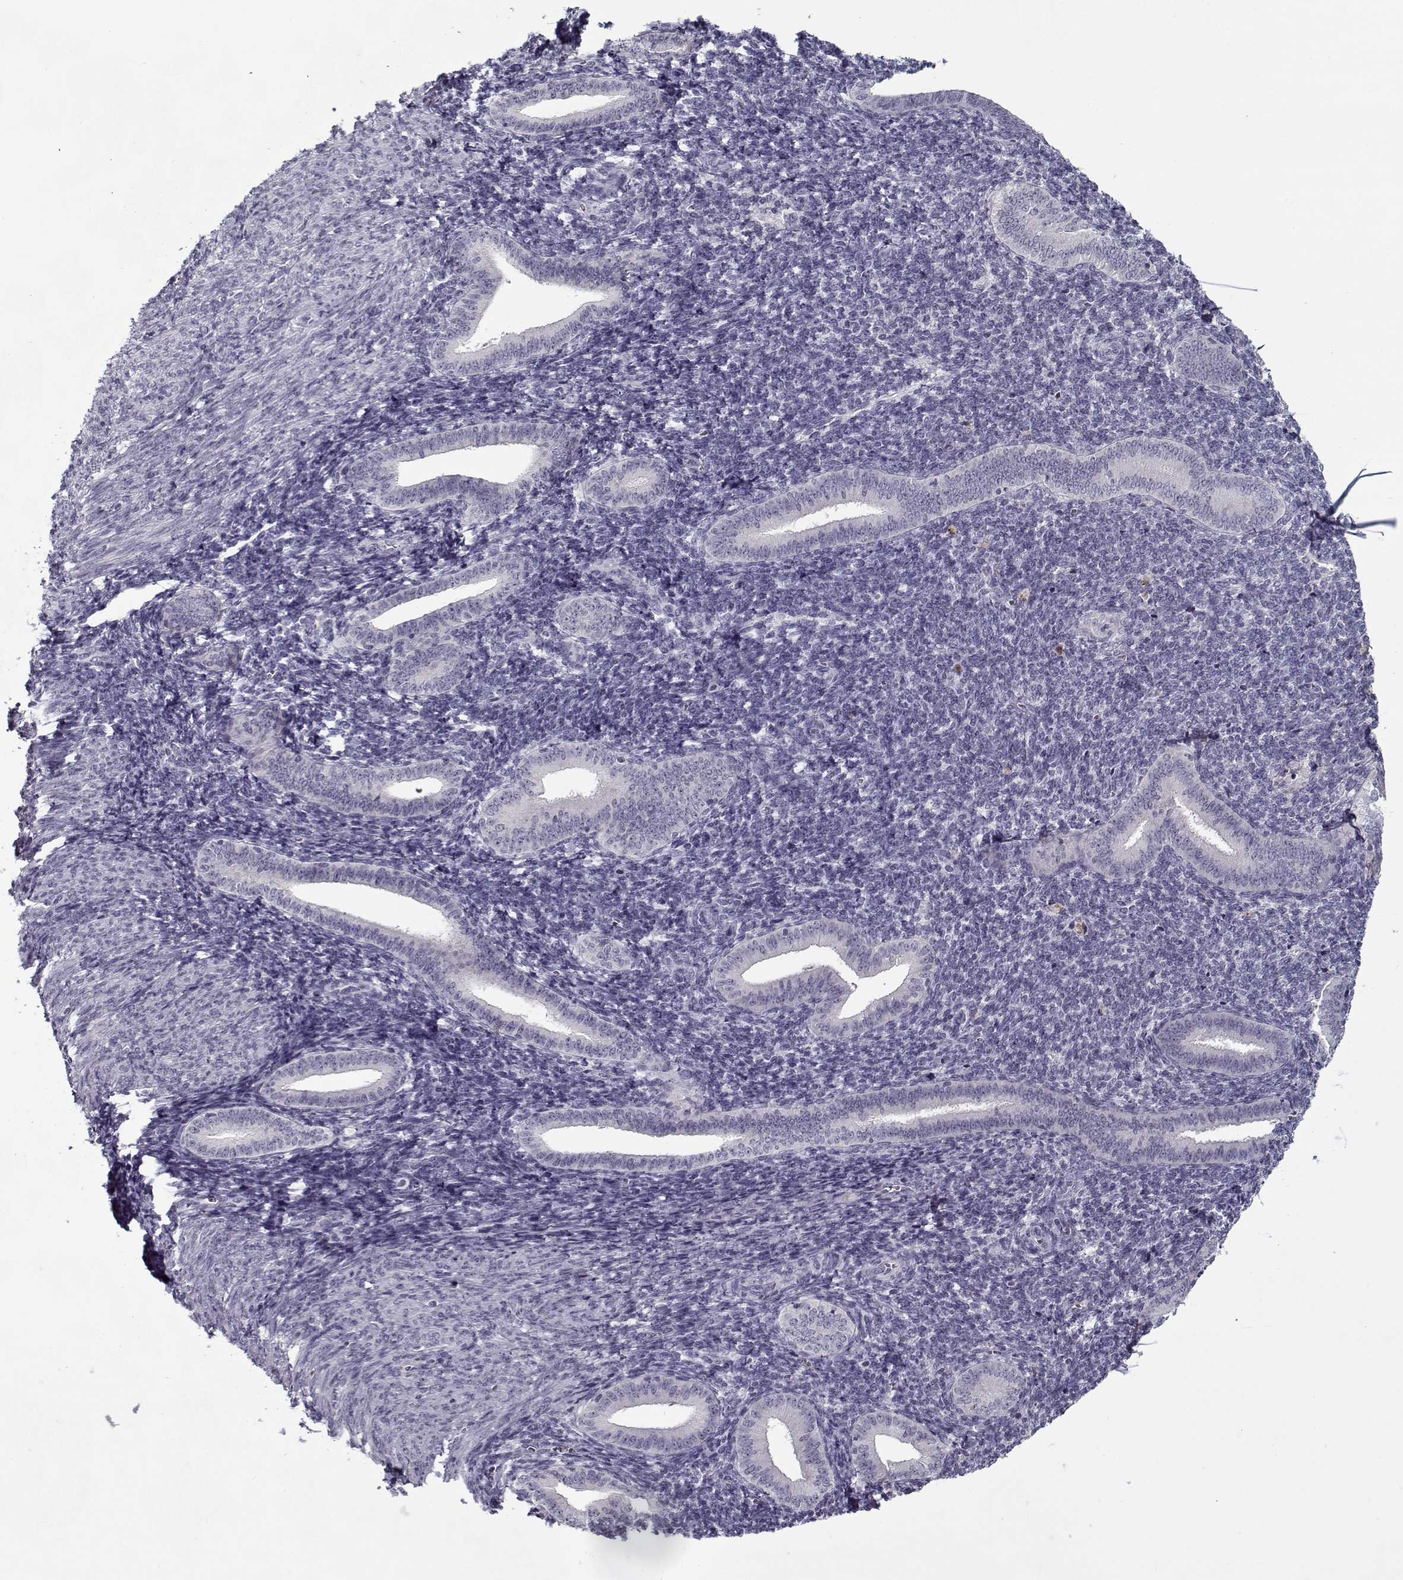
{"staining": {"intensity": "negative", "quantity": "none", "location": "none"}, "tissue": "endometrium", "cell_type": "Cells in endometrial stroma", "image_type": "normal", "snomed": [{"axis": "morphology", "description": "Normal tissue, NOS"}, {"axis": "topography", "description": "Endometrium"}], "caption": "IHC of unremarkable human endometrium displays no positivity in cells in endometrial stroma.", "gene": "DDX25", "patient": {"sex": "female", "age": 25}}